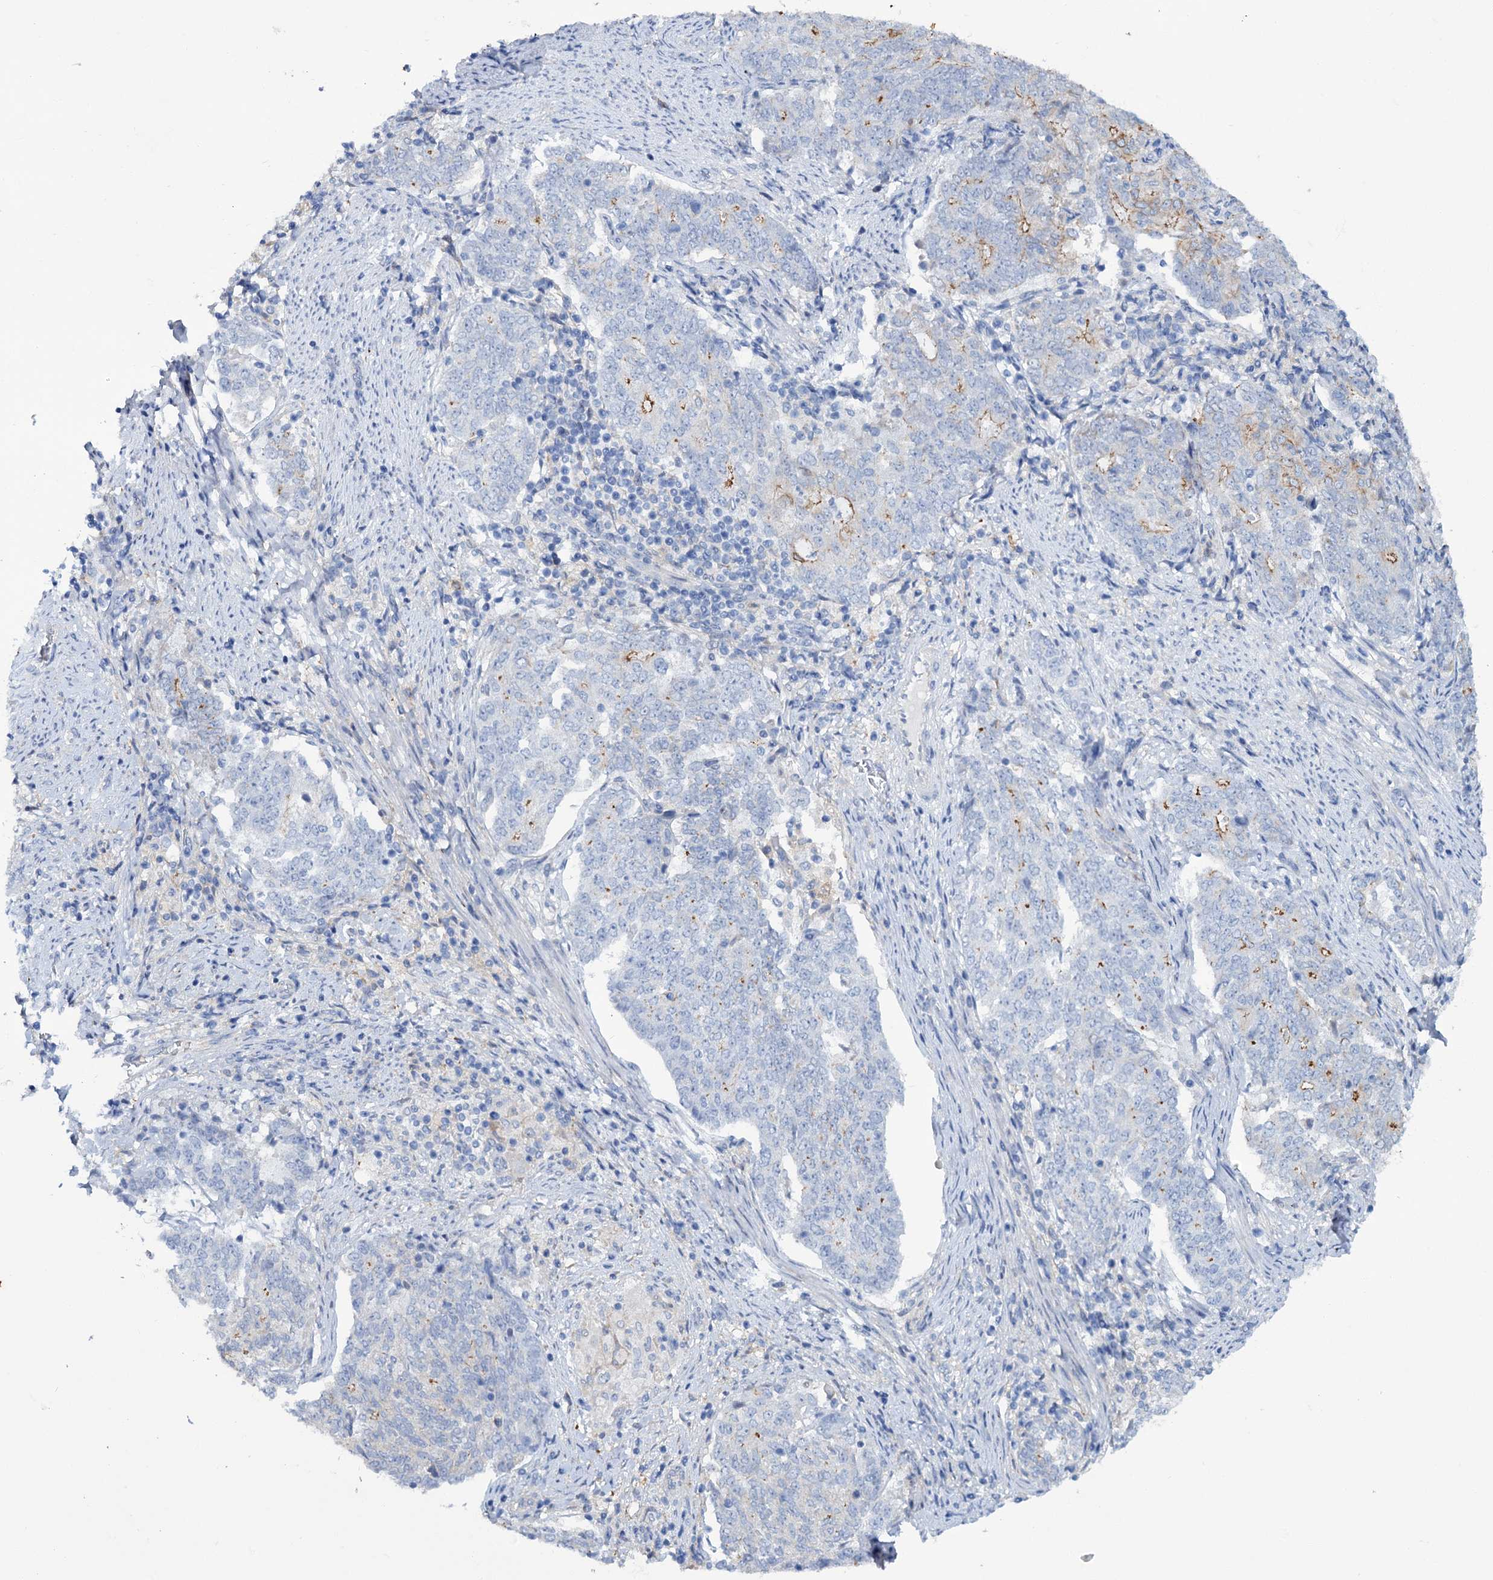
{"staining": {"intensity": "moderate", "quantity": "<25%", "location": "cytoplasmic/membranous"}, "tissue": "endometrial cancer", "cell_type": "Tumor cells", "image_type": "cancer", "snomed": [{"axis": "morphology", "description": "Adenocarcinoma, NOS"}, {"axis": "topography", "description": "Endometrium"}], "caption": "A brown stain shows moderate cytoplasmic/membranous expression of a protein in human adenocarcinoma (endometrial) tumor cells.", "gene": "FAAP20", "patient": {"sex": "female", "age": 80}}